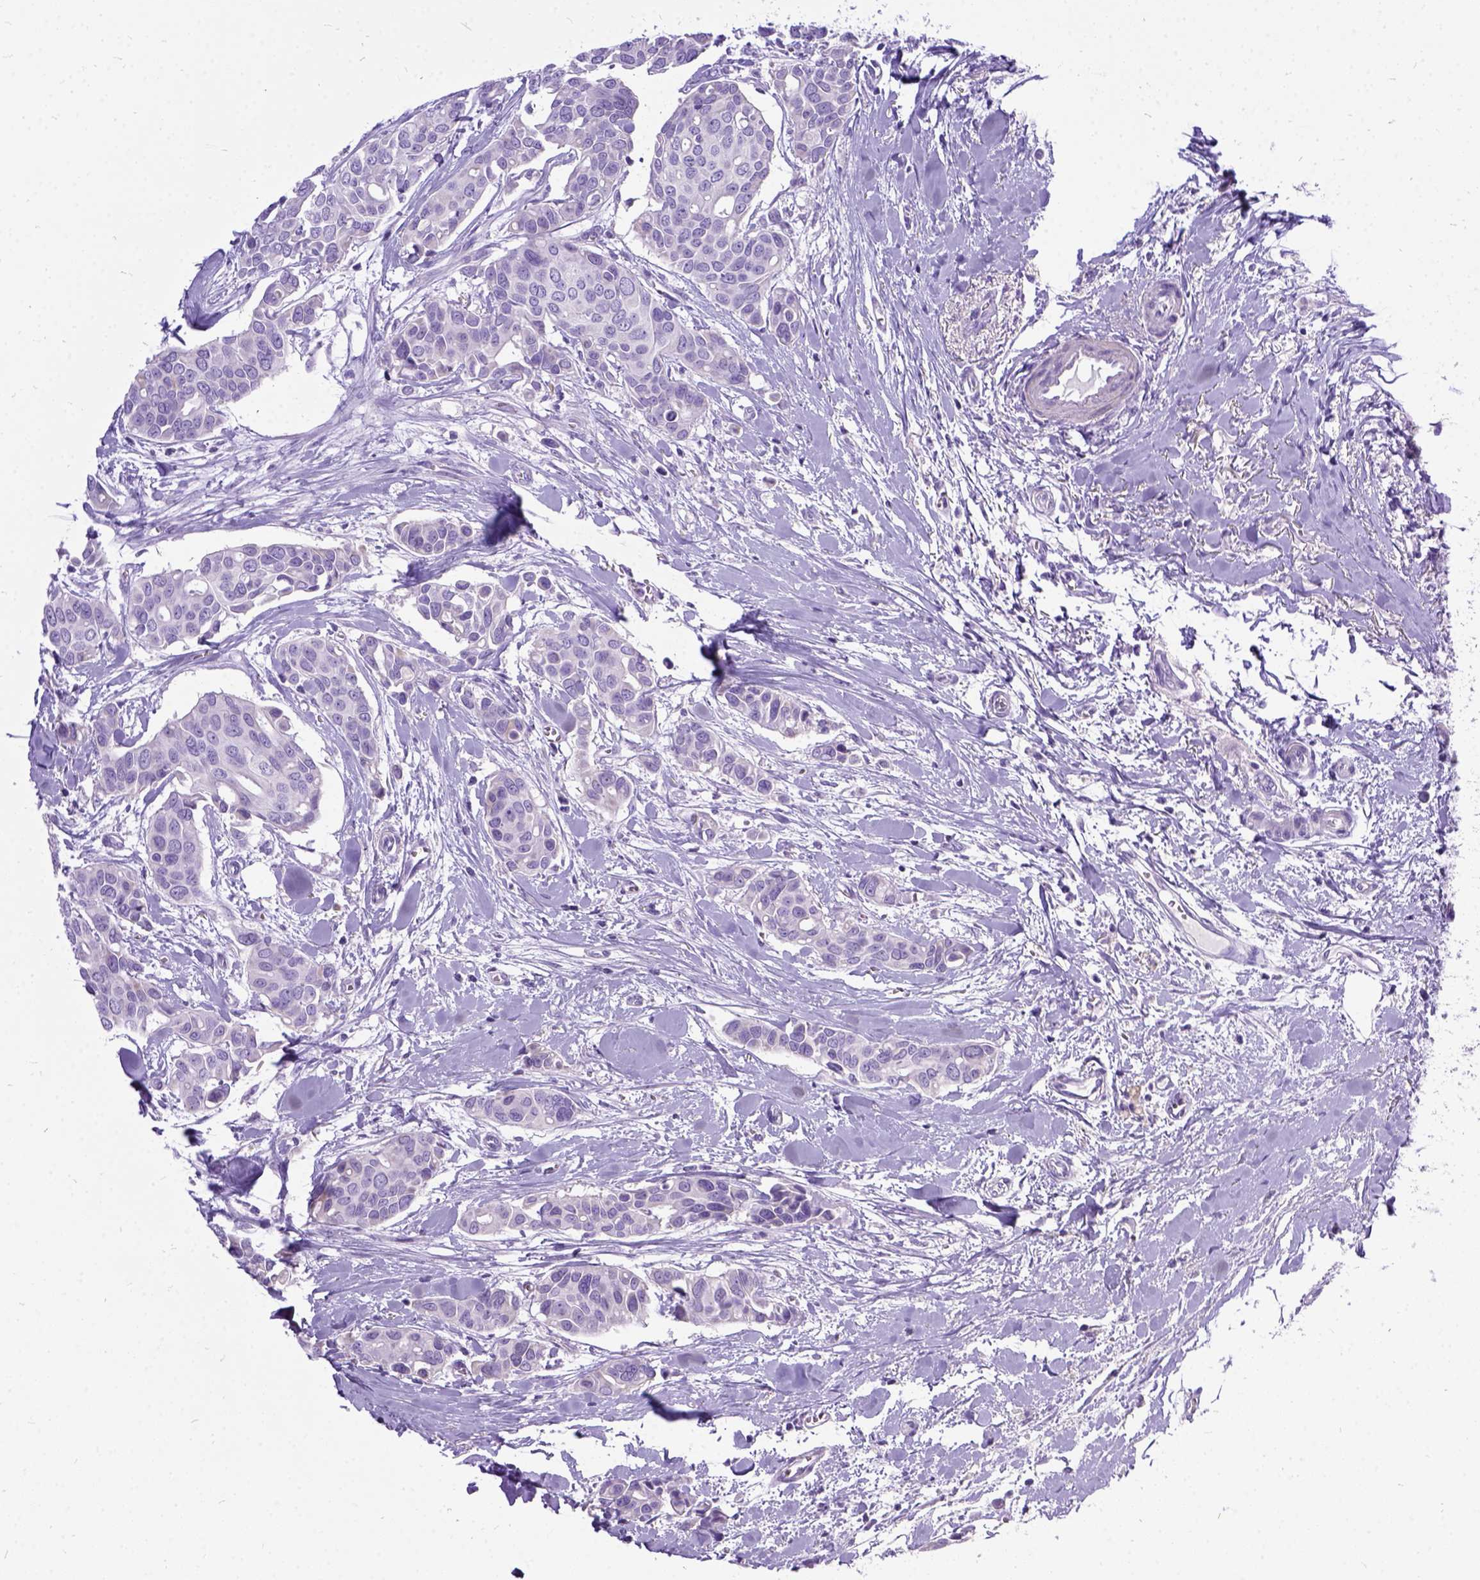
{"staining": {"intensity": "negative", "quantity": "none", "location": "none"}, "tissue": "breast cancer", "cell_type": "Tumor cells", "image_type": "cancer", "snomed": [{"axis": "morphology", "description": "Duct carcinoma"}, {"axis": "topography", "description": "Breast"}], "caption": "A high-resolution image shows immunohistochemistry staining of breast infiltrating ductal carcinoma, which displays no significant staining in tumor cells.", "gene": "PRG2", "patient": {"sex": "female", "age": 54}}